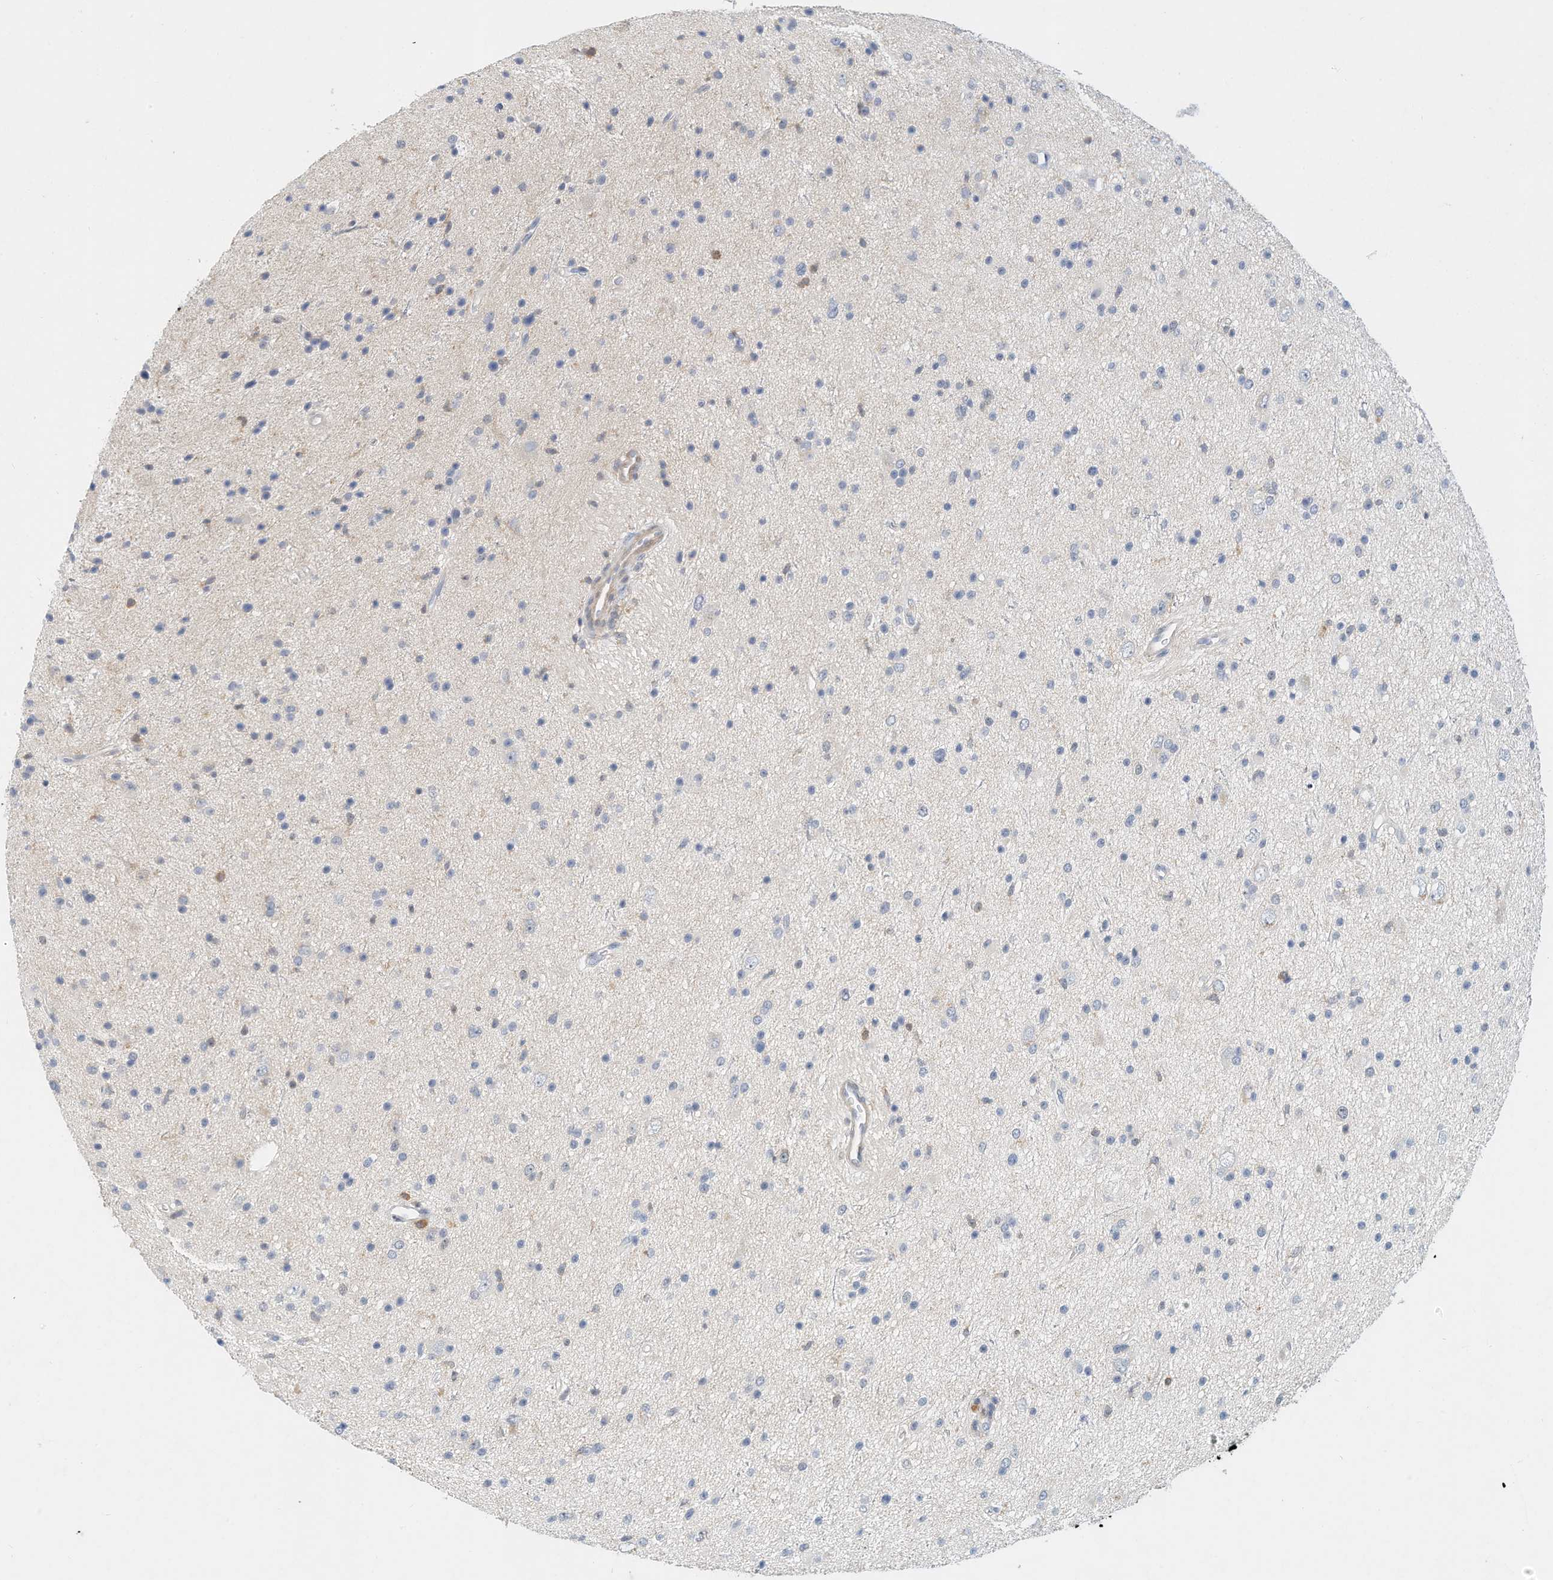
{"staining": {"intensity": "negative", "quantity": "none", "location": "none"}, "tissue": "glioma", "cell_type": "Tumor cells", "image_type": "cancer", "snomed": [{"axis": "morphology", "description": "Glioma, malignant, Low grade"}, {"axis": "topography", "description": "Cerebral cortex"}], "caption": "DAB (3,3'-diaminobenzidine) immunohistochemical staining of human glioma displays no significant expression in tumor cells.", "gene": "MICAL1", "patient": {"sex": "female", "age": 39}}